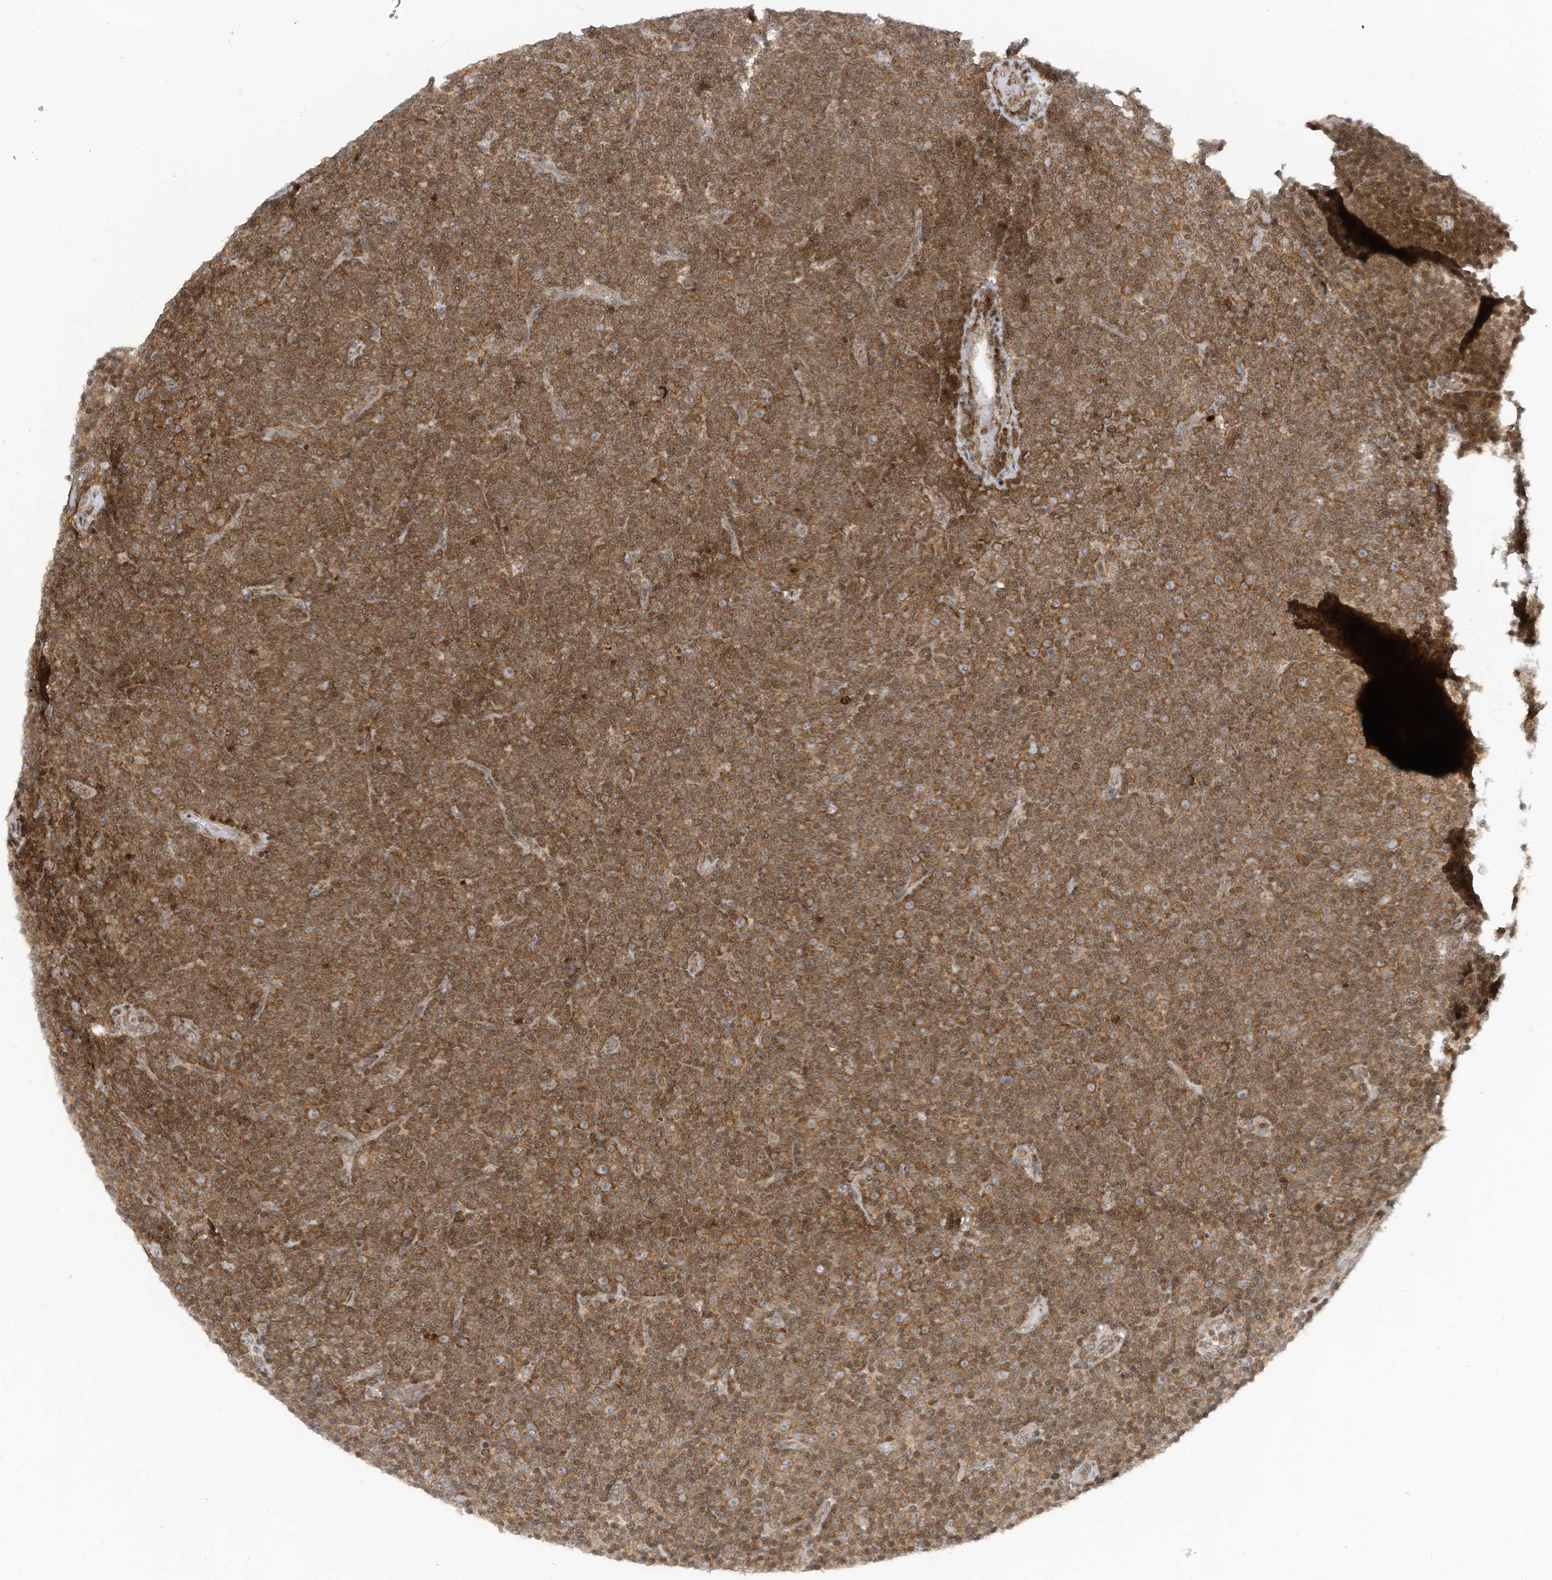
{"staining": {"intensity": "moderate", "quantity": ">75%", "location": "cytoplasmic/membranous,nuclear"}, "tissue": "lymphoma", "cell_type": "Tumor cells", "image_type": "cancer", "snomed": [{"axis": "morphology", "description": "Malignant lymphoma, non-Hodgkin's type, Low grade"}, {"axis": "topography", "description": "Lymph node"}], "caption": "Immunohistochemical staining of lymphoma demonstrates moderate cytoplasmic/membranous and nuclear protein expression in approximately >75% of tumor cells.", "gene": "EDF1", "patient": {"sex": "female", "age": 67}}